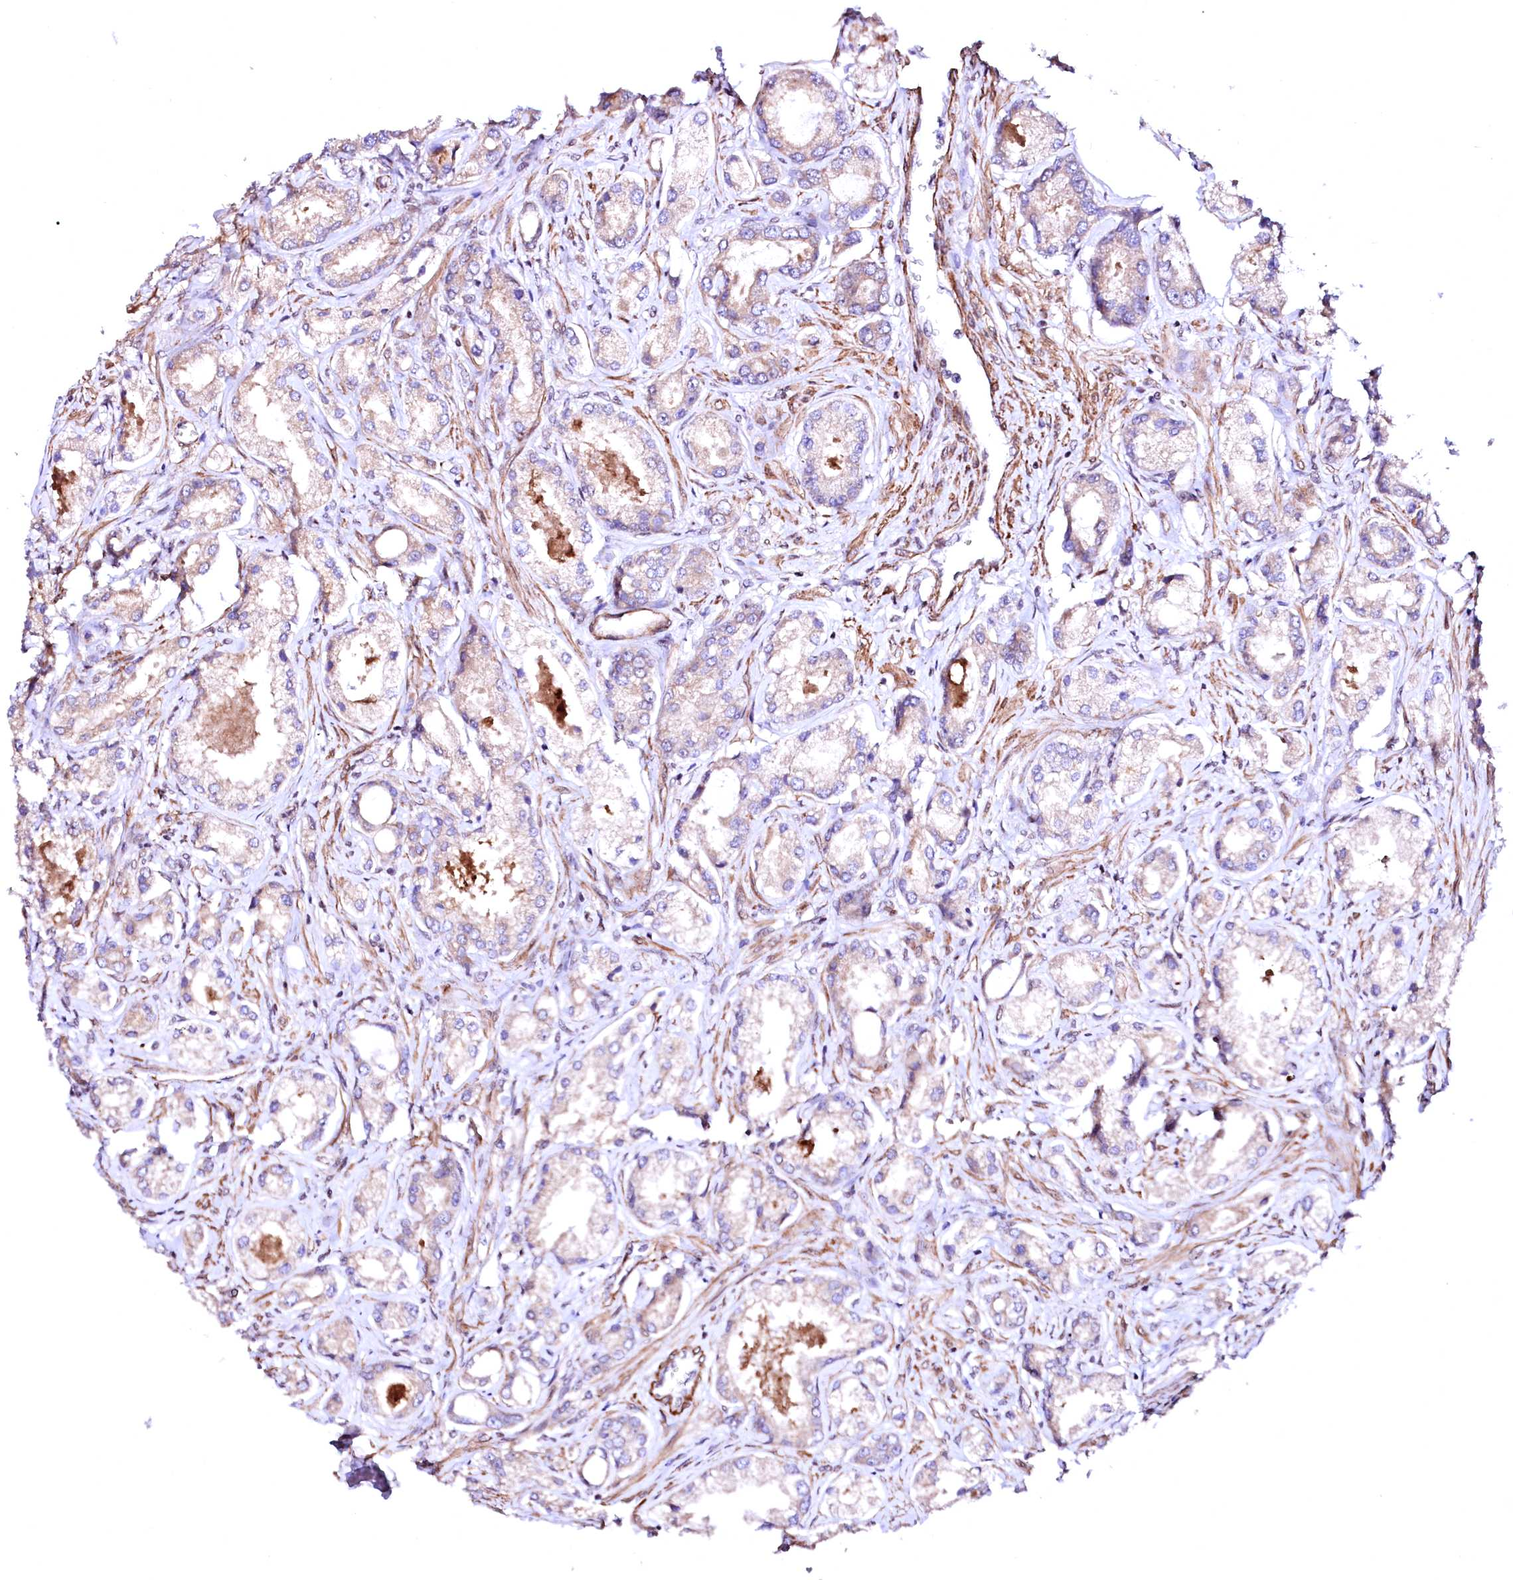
{"staining": {"intensity": "negative", "quantity": "none", "location": "none"}, "tissue": "prostate cancer", "cell_type": "Tumor cells", "image_type": "cancer", "snomed": [{"axis": "morphology", "description": "Adenocarcinoma, Low grade"}, {"axis": "topography", "description": "Prostate"}], "caption": "Immunohistochemistry of prostate cancer displays no staining in tumor cells.", "gene": "GPR176", "patient": {"sex": "male", "age": 68}}